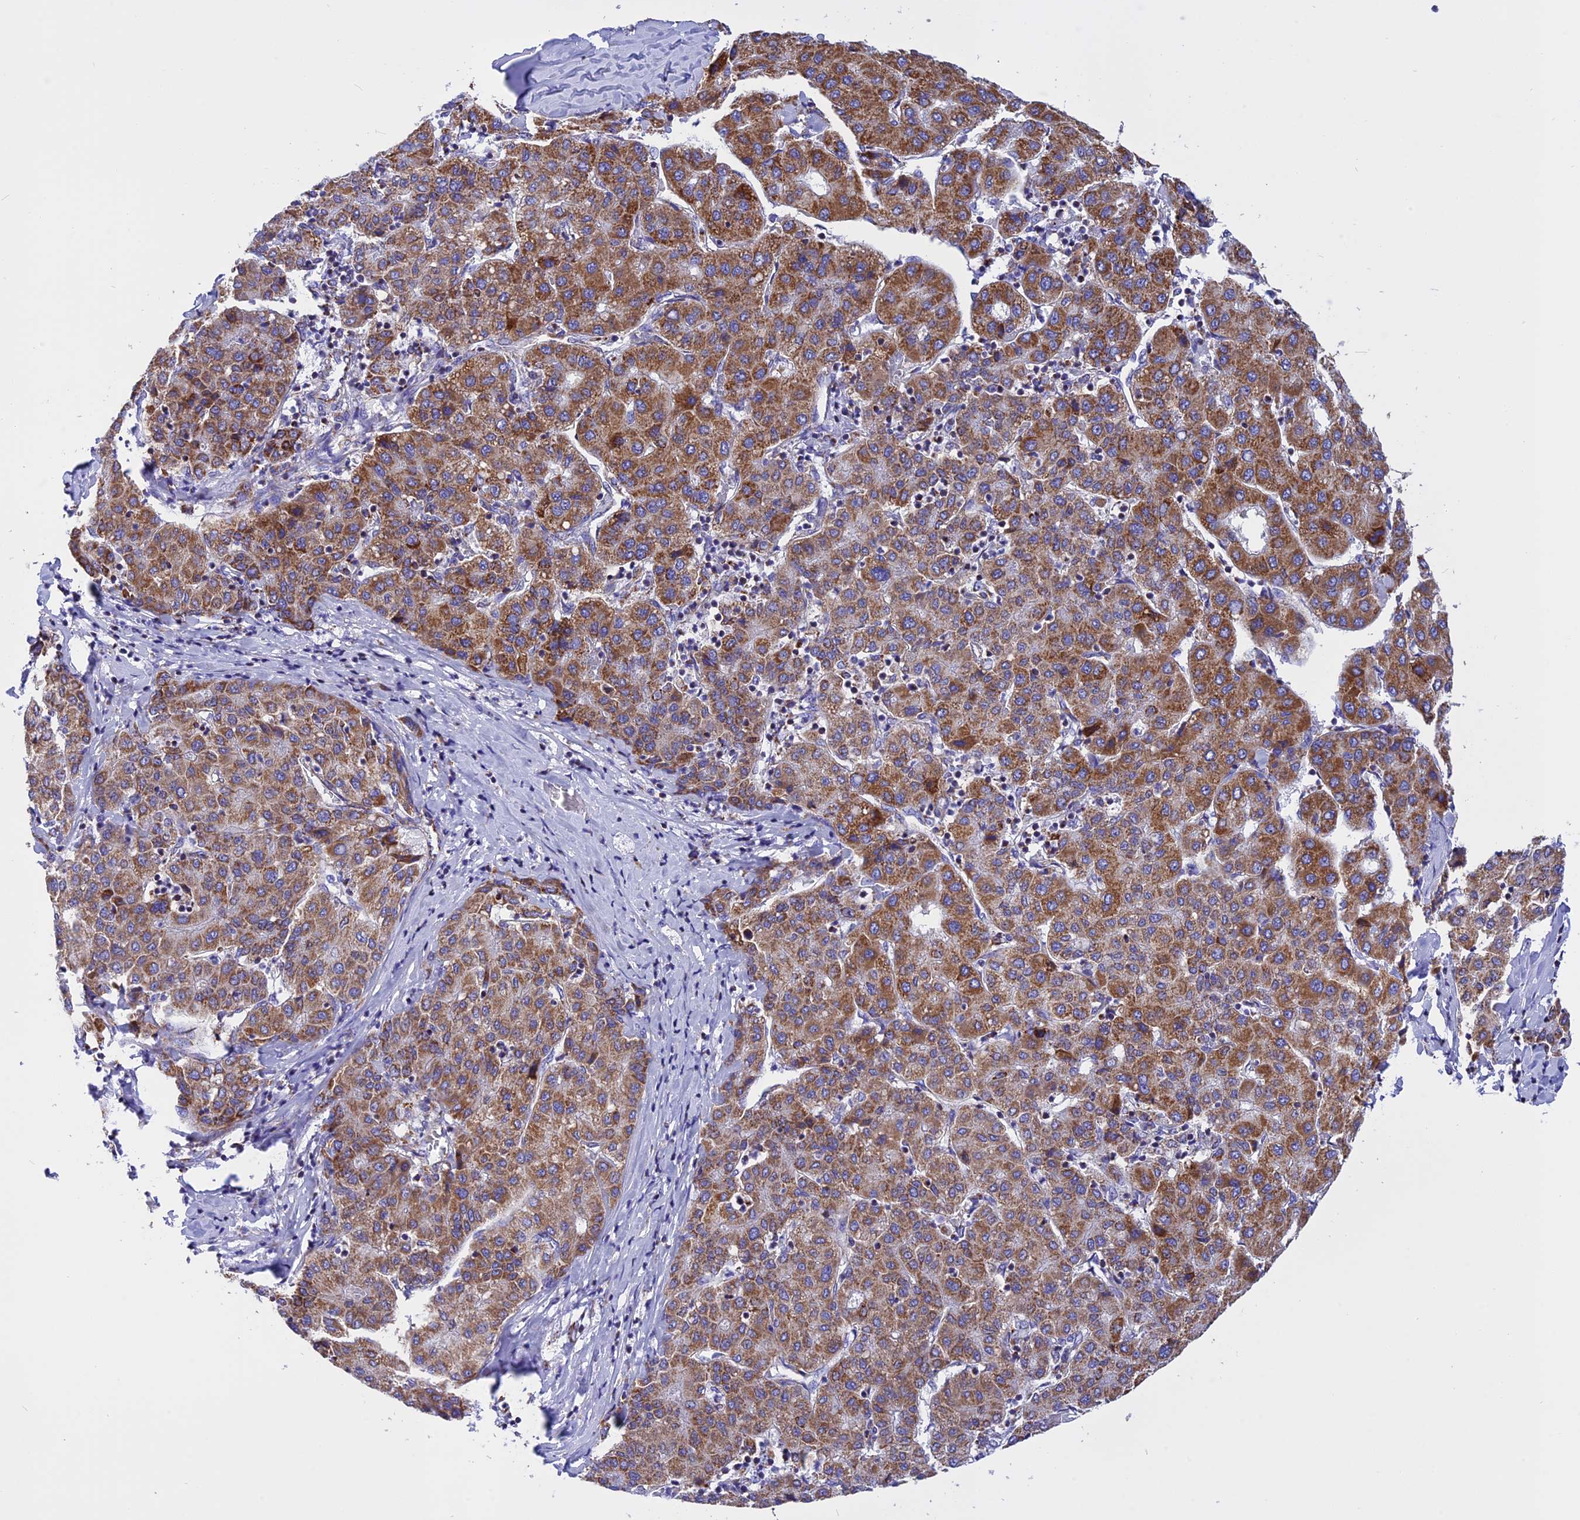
{"staining": {"intensity": "moderate", "quantity": ">75%", "location": "cytoplasmic/membranous"}, "tissue": "liver cancer", "cell_type": "Tumor cells", "image_type": "cancer", "snomed": [{"axis": "morphology", "description": "Carcinoma, Hepatocellular, NOS"}, {"axis": "topography", "description": "Liver"}], "caption": "A medium amount of moderate cytoplasmic/membranous staining is appreciated in approximately >75% of tumor cells in liver cancer (hepatocellular carcinoma) tissue.", "gene": "VDAC2", "patient": {"sex": "male", "age": 65}}